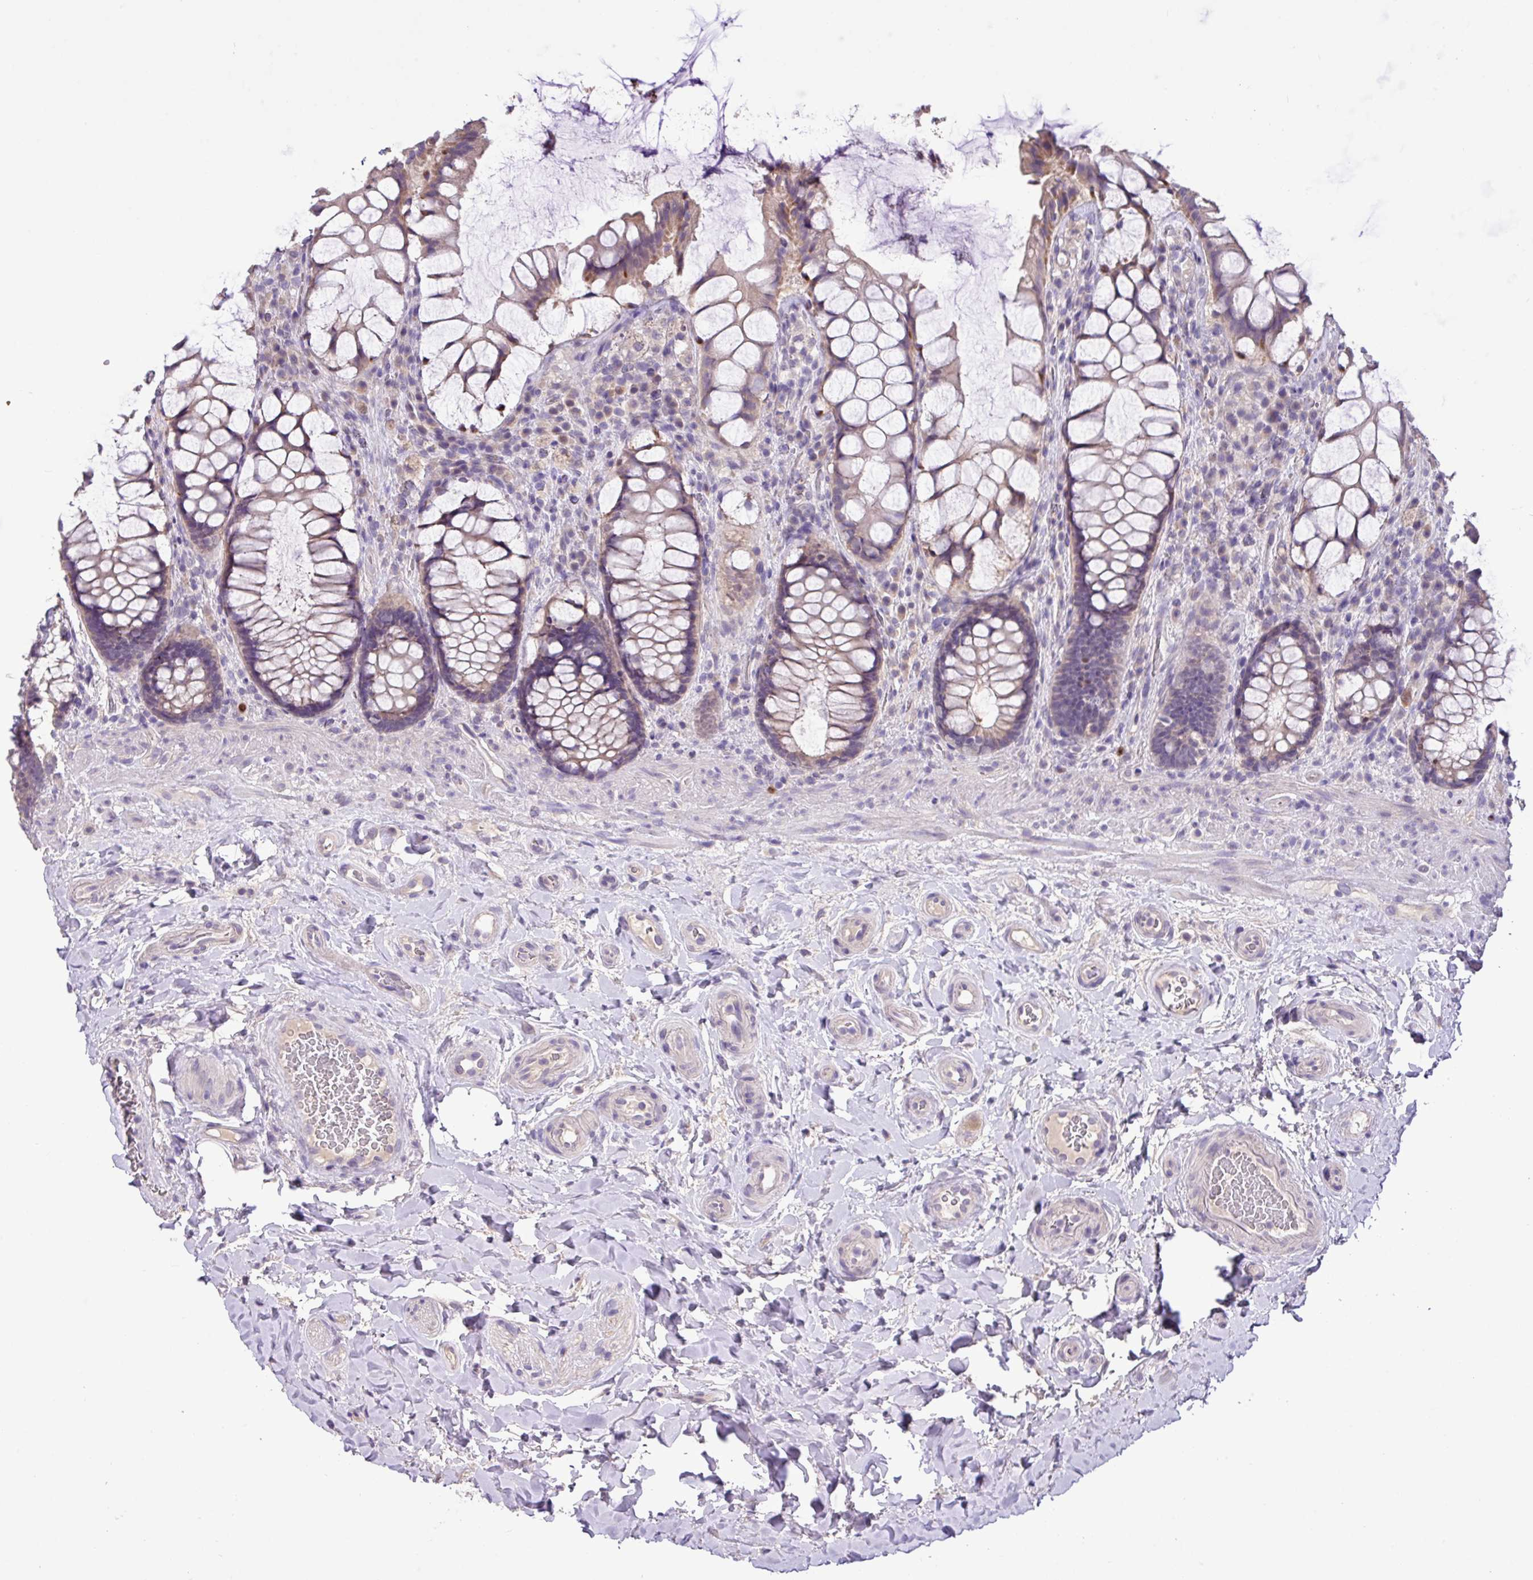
{"staining": {"intensity": "moderate", "quantity": "<25%", "location": "cytoplasmic/membranous"}, "tissue": "rectum", "cell_type": "Glandular cells", "image_type": "normal", "snomed": [{"axis": "morphology", "description": "Normal tissue, NOS"}, {"axis": "topography", "description": "Rectum"}], "caption": "DAB (3,3'-diaminobenzidine) immunohistochemical staining of unremarkable rectum exhibits moderate cytoplasmic/membranous protein staining in about <25% of glandular cells.", "gene": "PAX8", "patient": {"sex": "female", "age": 58}}